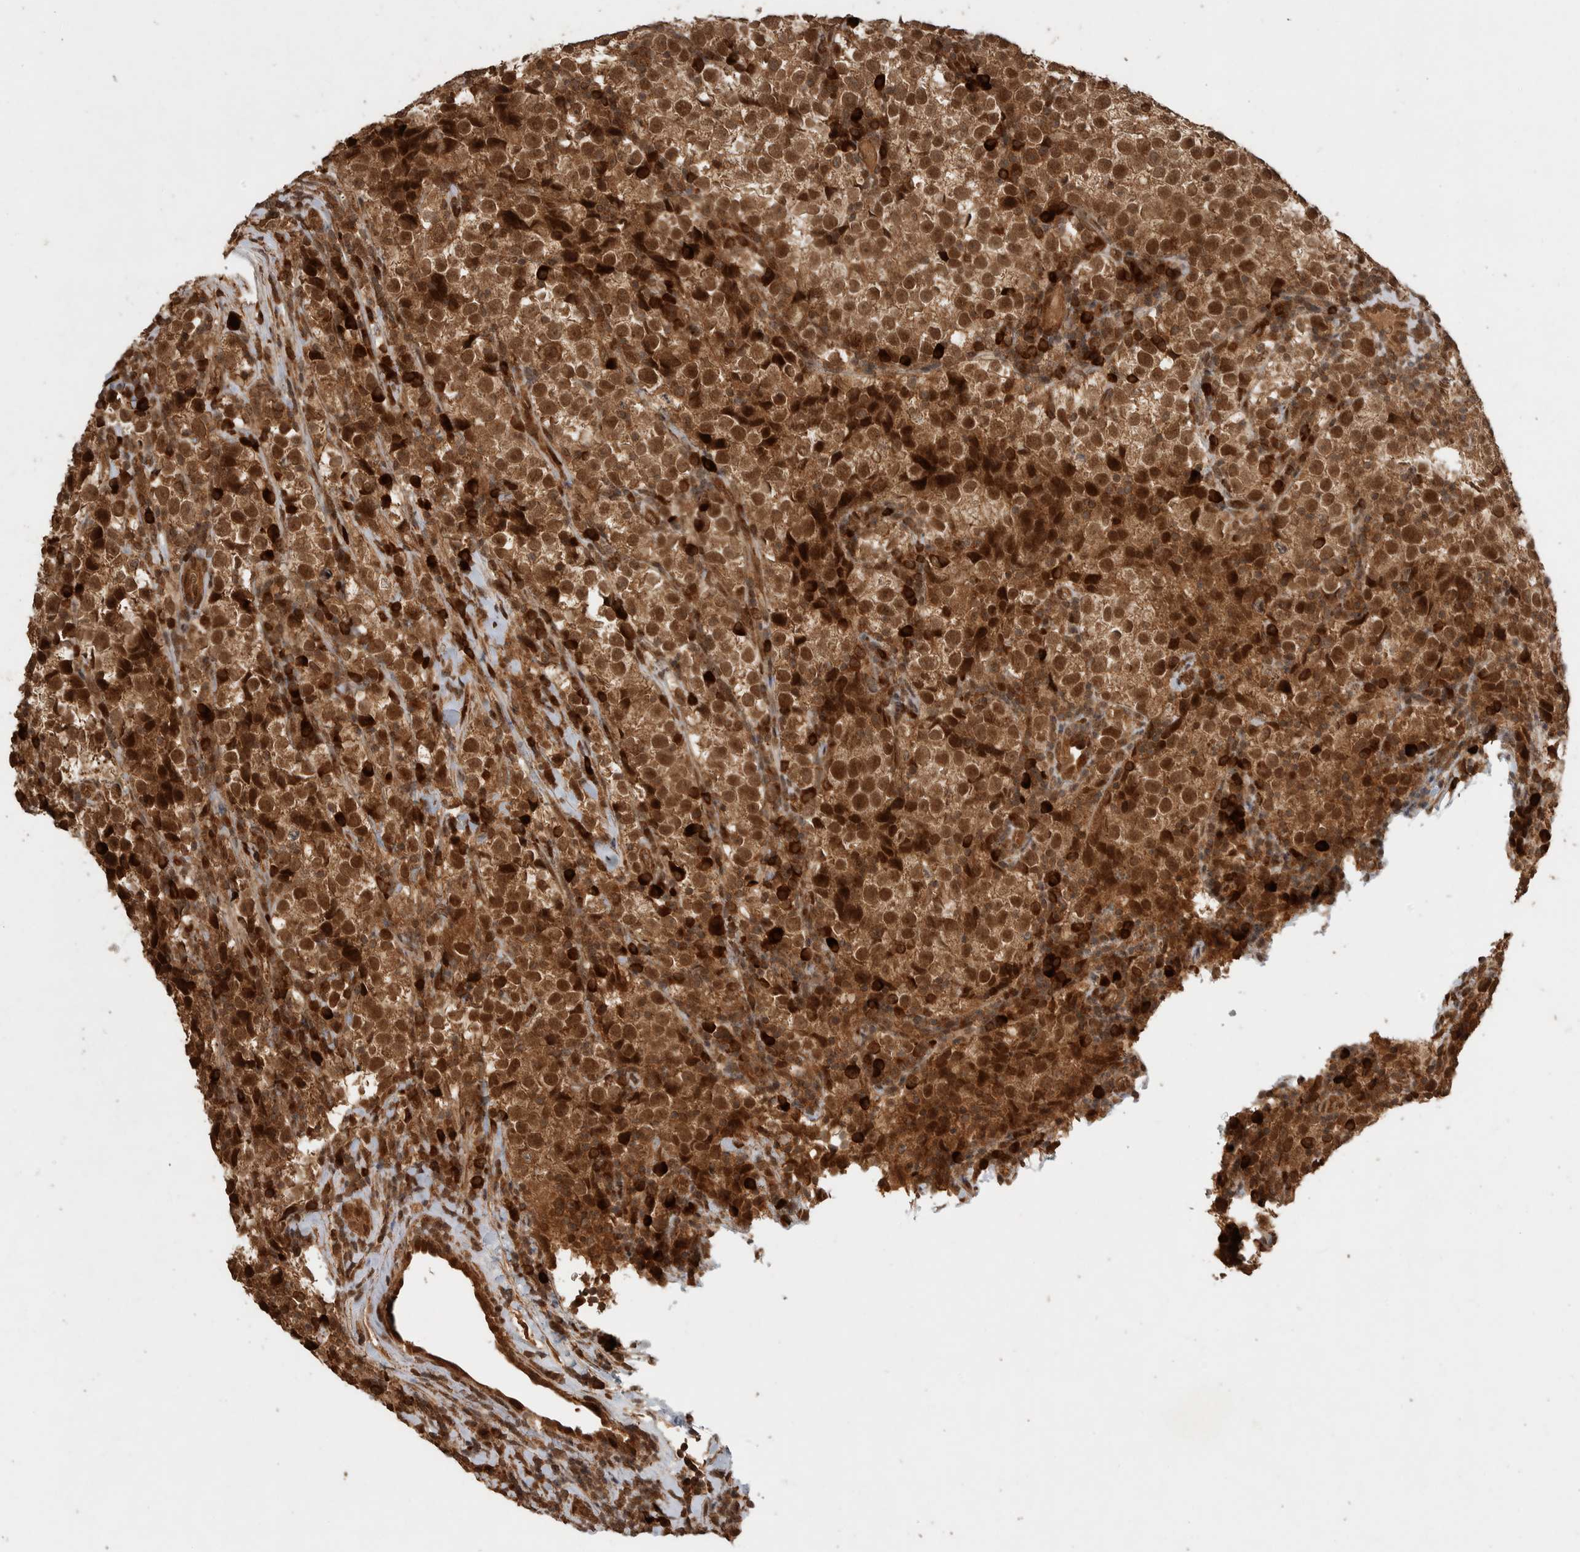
{"staining": {"intensity": "moderate", "quantity": ">75%", "location": "cytoplasmic/membranous,nuclear"}, "tissue": "testis cancer", "cell_type": "Tumor cells", "image_type": "cancer", "snomed": [{"axis": "morphology", "description": "Normal tissue, NOS"}, {"axis": "morphology", "description": "Seminoma, NOS"}, {"axis": "topography", "description": "Testis"}], "caption": "Immunohistochemistry photomicrograph of human testis cancer stained for a protein (brown), which displays medium levels of moderate cytoplasmic/membranous and nuclear expression in about >75% of tumor cells.", "gene": "CNTROB", "patient": {"sex": "male", "age": 43}}